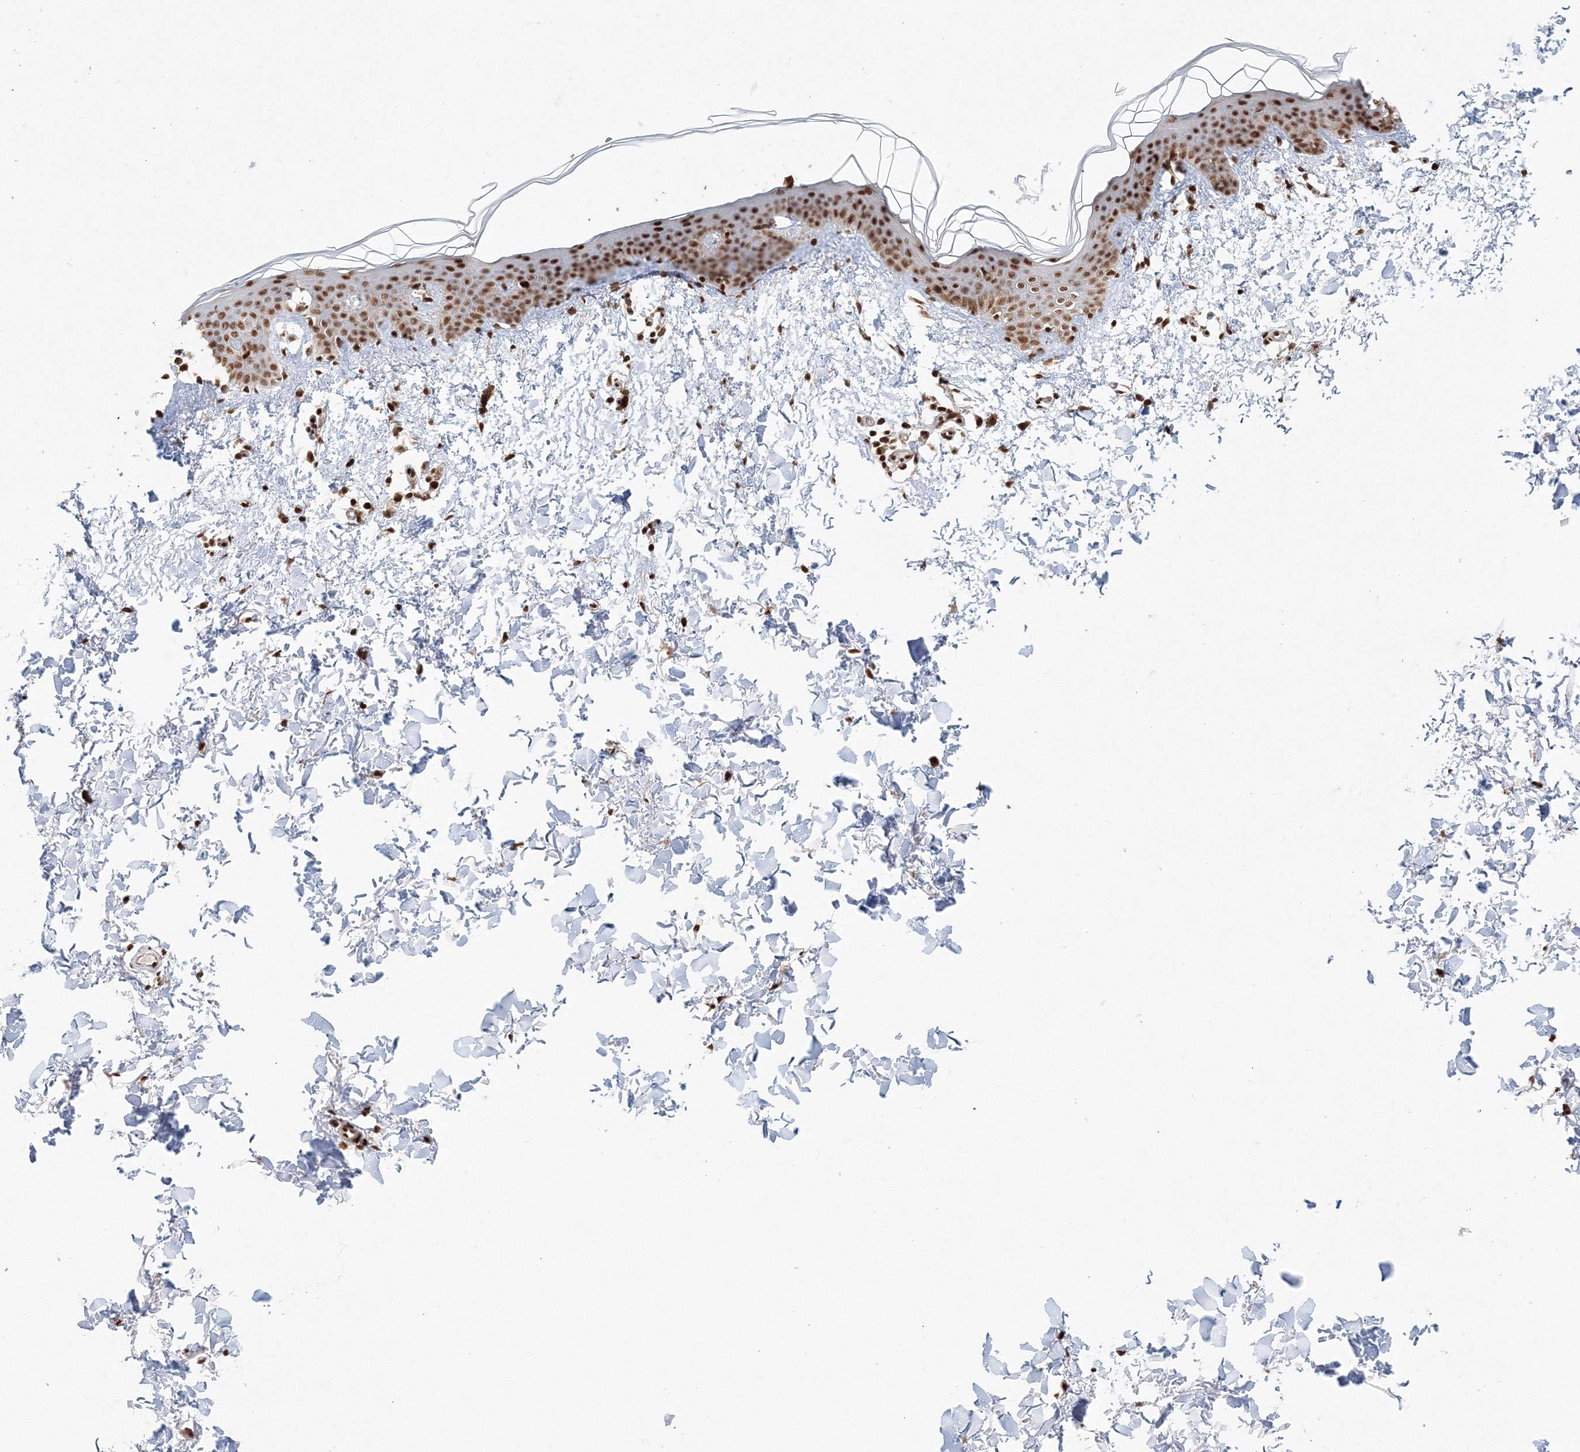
{"staining": {"intensity": "strong", "quantity": ">75%", "location": "cytoplasmic/membranous,nuclear"}, "tissue": "skin", "cell_type": "Fibroblasts", "image_type": "normal", "snomed": [{"axis": "morphology", "description": "Normal tissue, NOS"}, {"axis": "topography", "description": "Skin"}], "caption": "A histopathology image of skin stained for a protein exhibits strong cytoplasmic/membranous,nuclear brown staining in fibroblasts.", "gene": "KIF20A", "patient": {"sex": "female", "age": 46}}